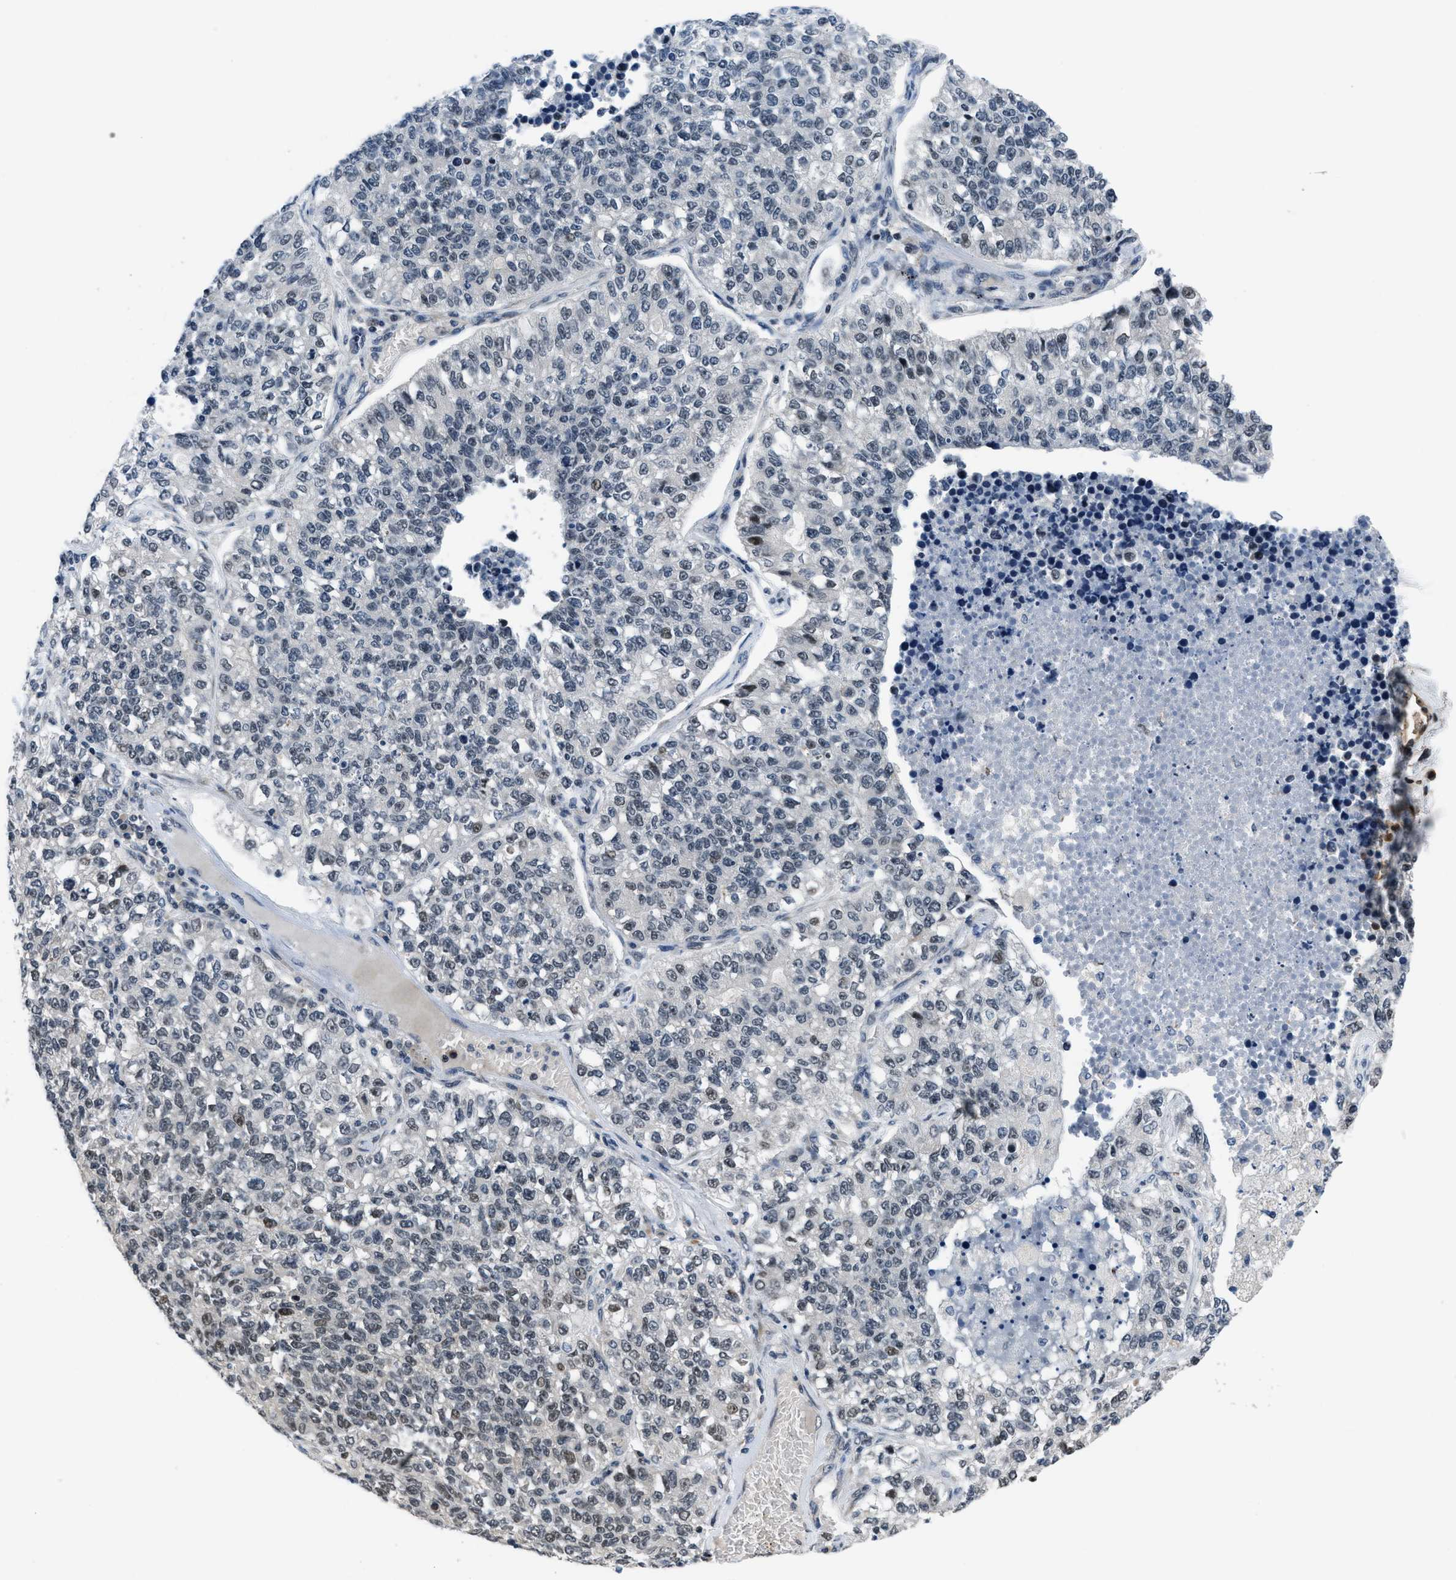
{"staining": {"intensity": "weak", "quantity": "25%-75%", "location": "nuclear"}, "tissue": "lung cancer", "cell_type": "Tumor cells", "image_type": "cancer", "snomed": [{"axis": "morphology", "description": "Adenocarcinoma, NOS"}, {"axis": "topography", "description": "Lung"}], "caption": "Weak nuclear expression for a protein is identified in approximately 25%-75% of tumor cells of lung cancer (adenocarcinoma) using immunohistochemistry.", "gene": "SETD5", "patient": {"sex": "male", "age": 49}}